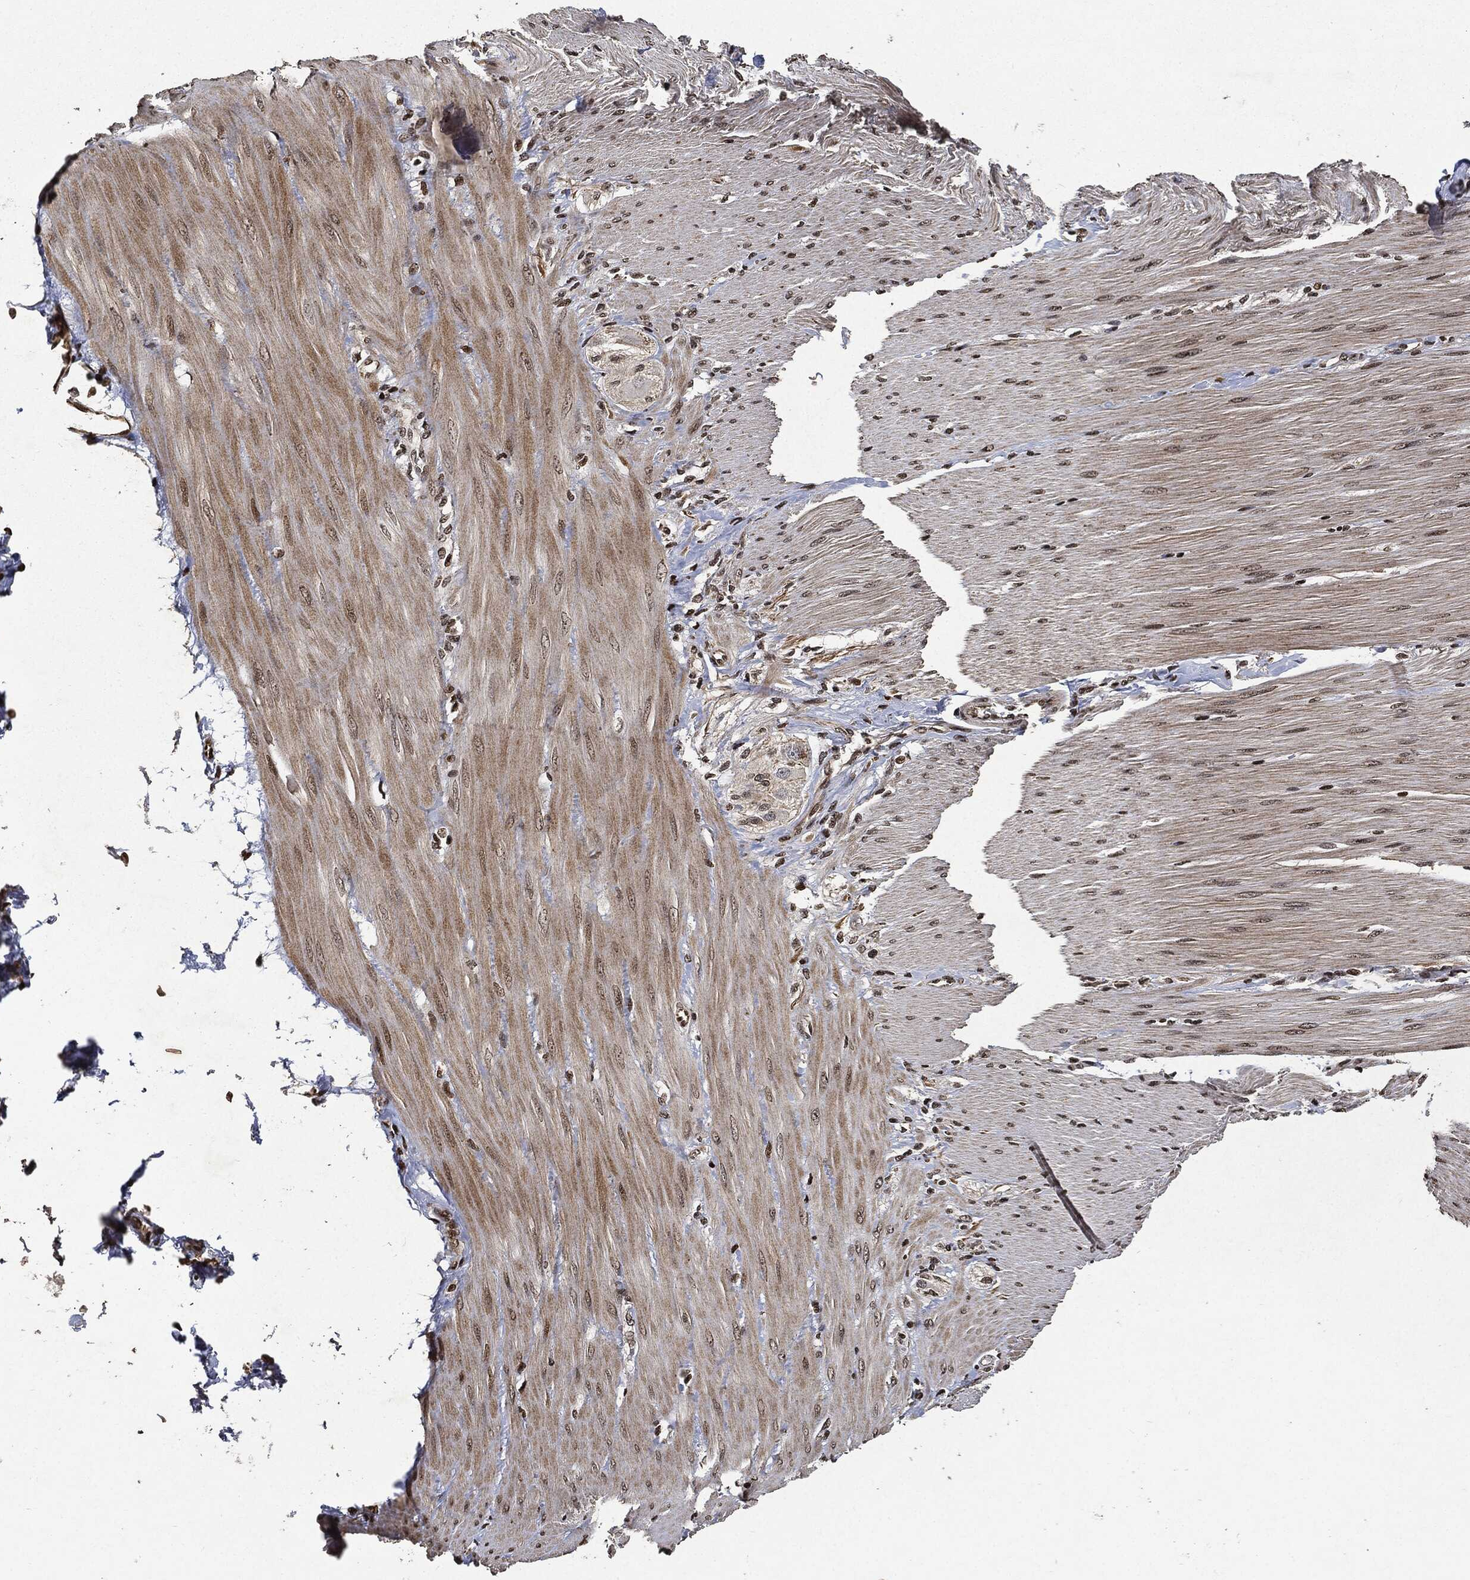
{"staining": {"intensity": "moderate", "quantity": "25%-75%", "location": "cytoplasmic/membranous,nuclear"}, "tissue": "soft tissue", "cell_type": "Fibroblasts", "image_type": "normal", "snomed": [{"axis": "morphology", "description": "Normal tissue, NOS"}, {"axis": "topography", "description": "Smooth muscle"}, {"axis": "topography", "description": "Duodenum"}, {"axis": "topography", "description": "Peripheral nerve tissue"}], "caption": "The micrograph exhibits immunohistochemical staining of normal soft tissue. There is moderate cytoplasmic/membranous,nuclear staining is present in about 25%-75% of fibroblasts.", "gene": "JUN", "patient": {"sex": "female", "age": 61}}